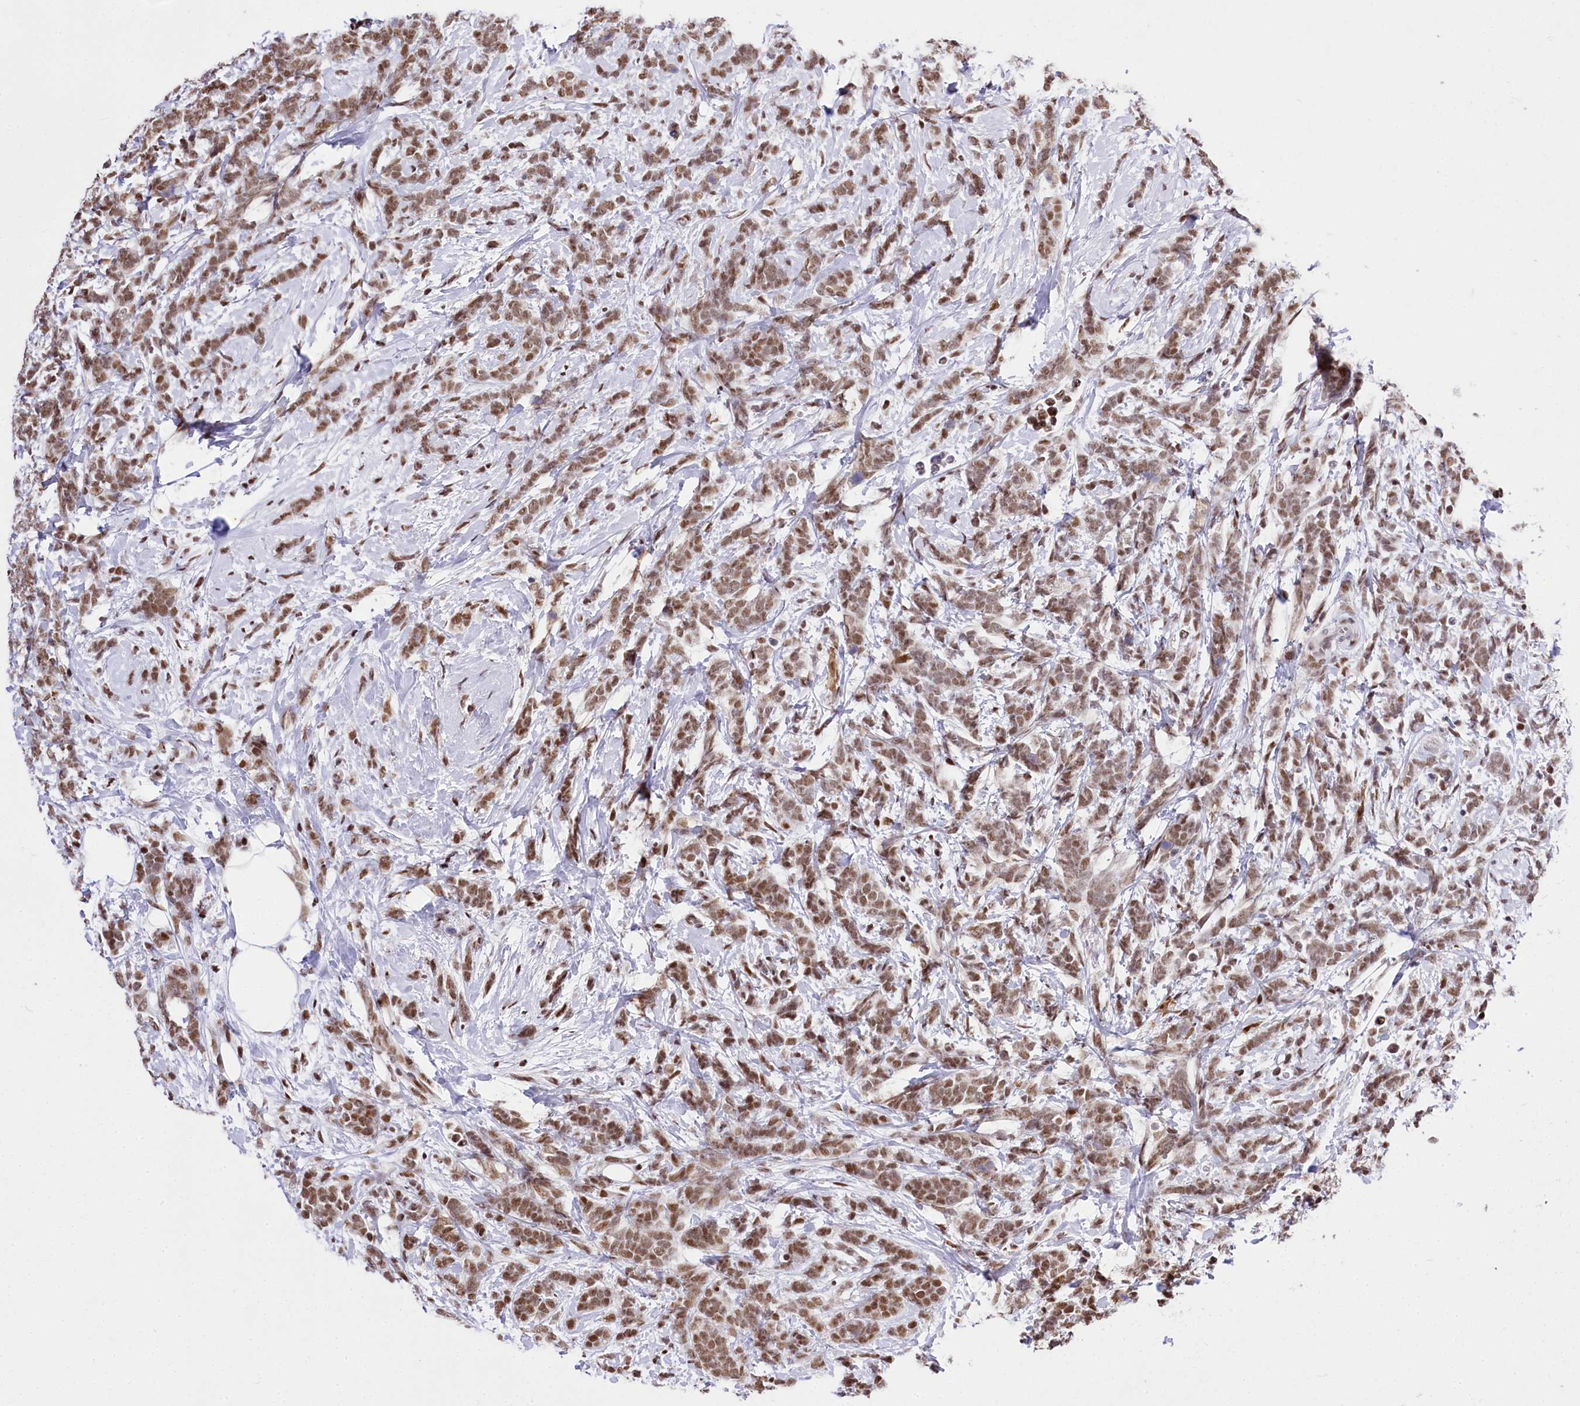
{"staining": {"intensity": "moderate", "quantity": ">75%", "location": "nuclear"}, "tissue": "breast cancer", "cell_type": "Tumor cells", "image_type": "cancer", "snomed": [{"axis": "morphology", "description": "Lobular carcinoma"}, {"axis": "topography", "description": "Breast"}], "caption": "The immunohistochemical stain shows moderate nuclear expression in tumor cells of breast cancer tissue.", "gene": "POU4F3", "patient": {"sex": "female", "age": 58}}